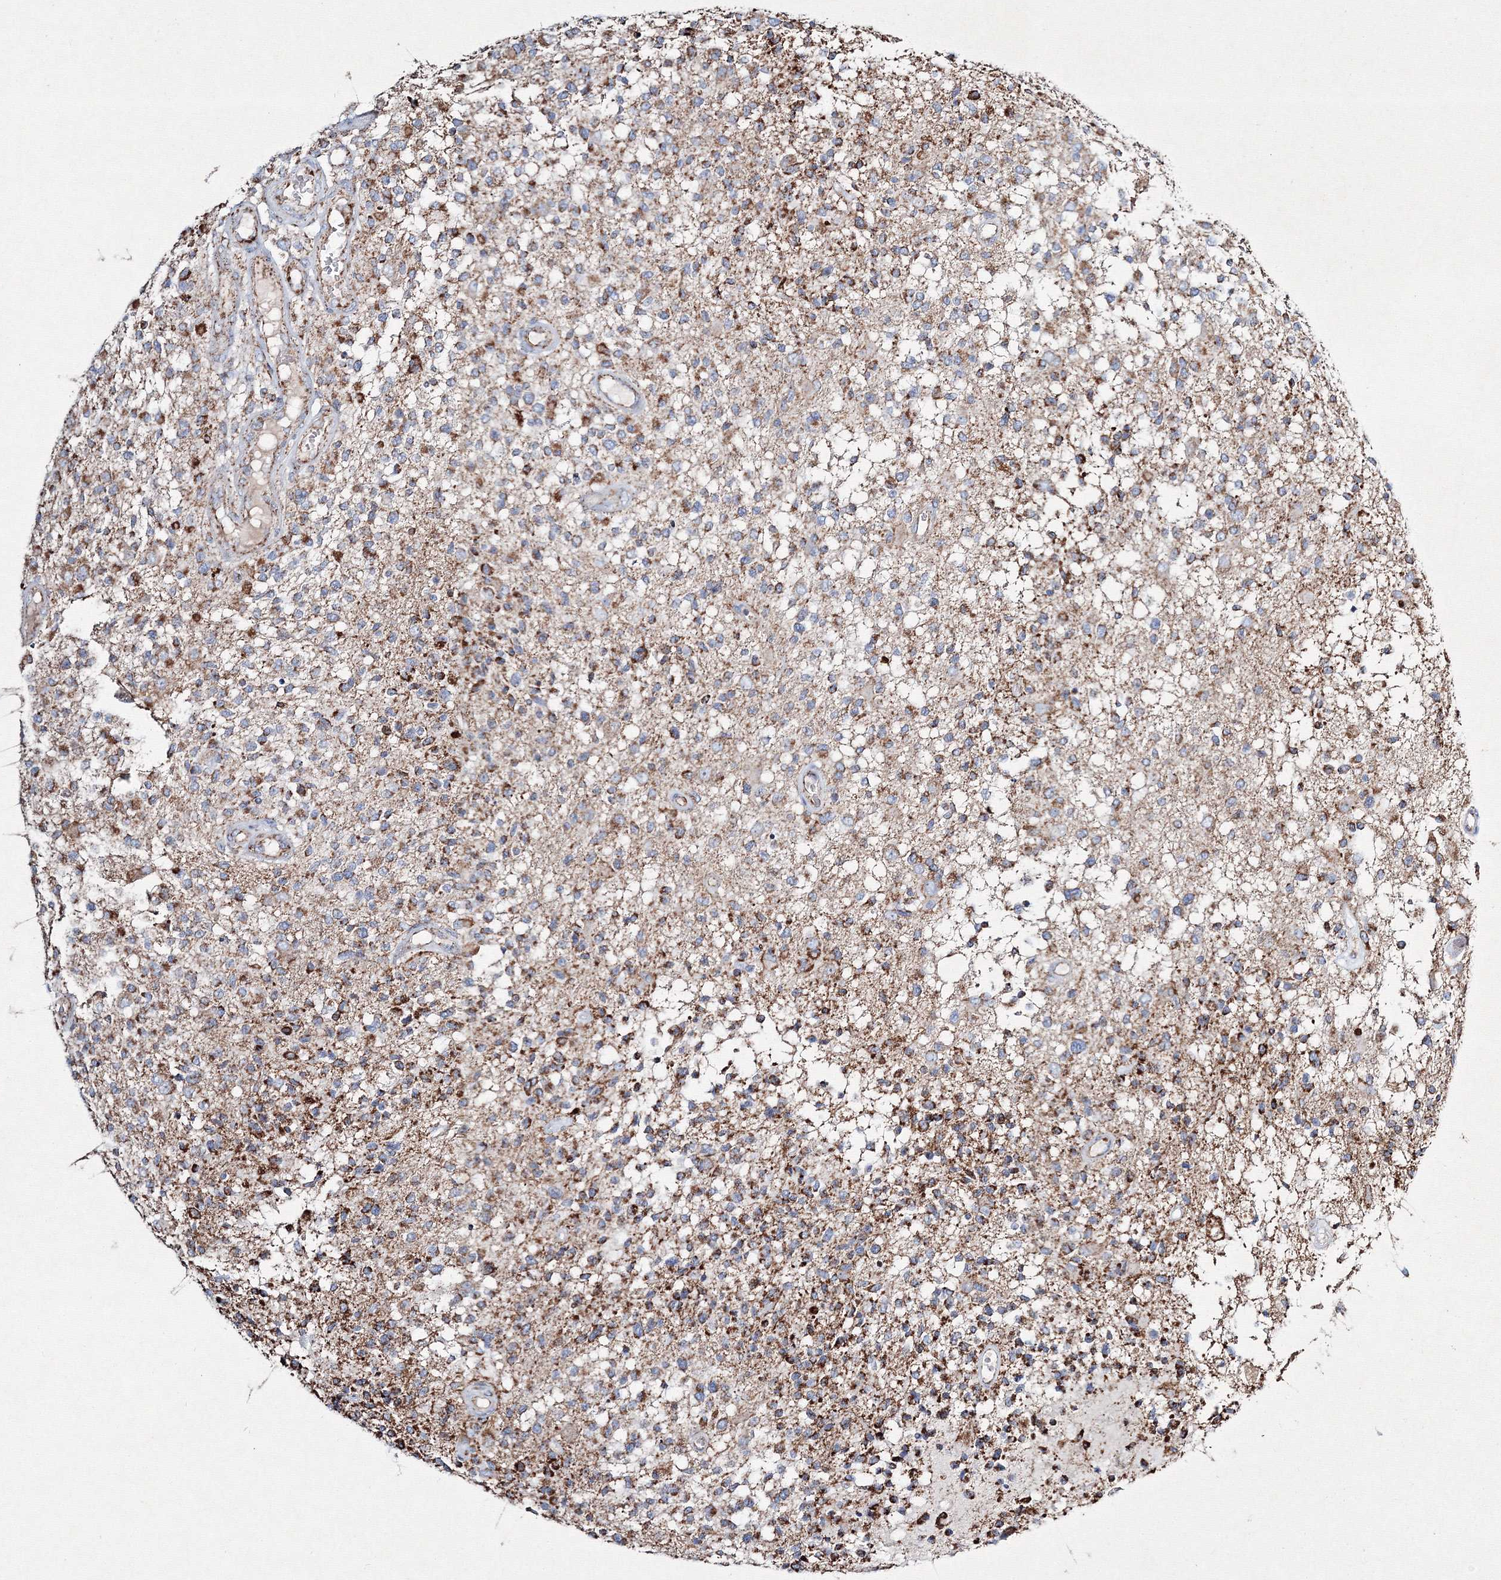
{"staining": {"intensity": "moderate", "quantity": ">75%", "location": "cytoplasmic/membranous"}, "tissue": "glioma", "cell_type": "Tumor cells", "image_type": "cancer", "snomed": [{"axis": "morphology", "description": "Glioma, malignant, High grade"}, {"axis": "morphology", "description": "Glioblastoma, NOS"}, {"axis": "topography", "description": "Brain"}], "caption": "About >75% of tumor cells in human glioma exhibit moderate cytoplasmic/membranous protein staining as visualized by brown immunohistochemical staining.", "gene": "IGSF9", "patient": {"sex": "male", "age": 60}}